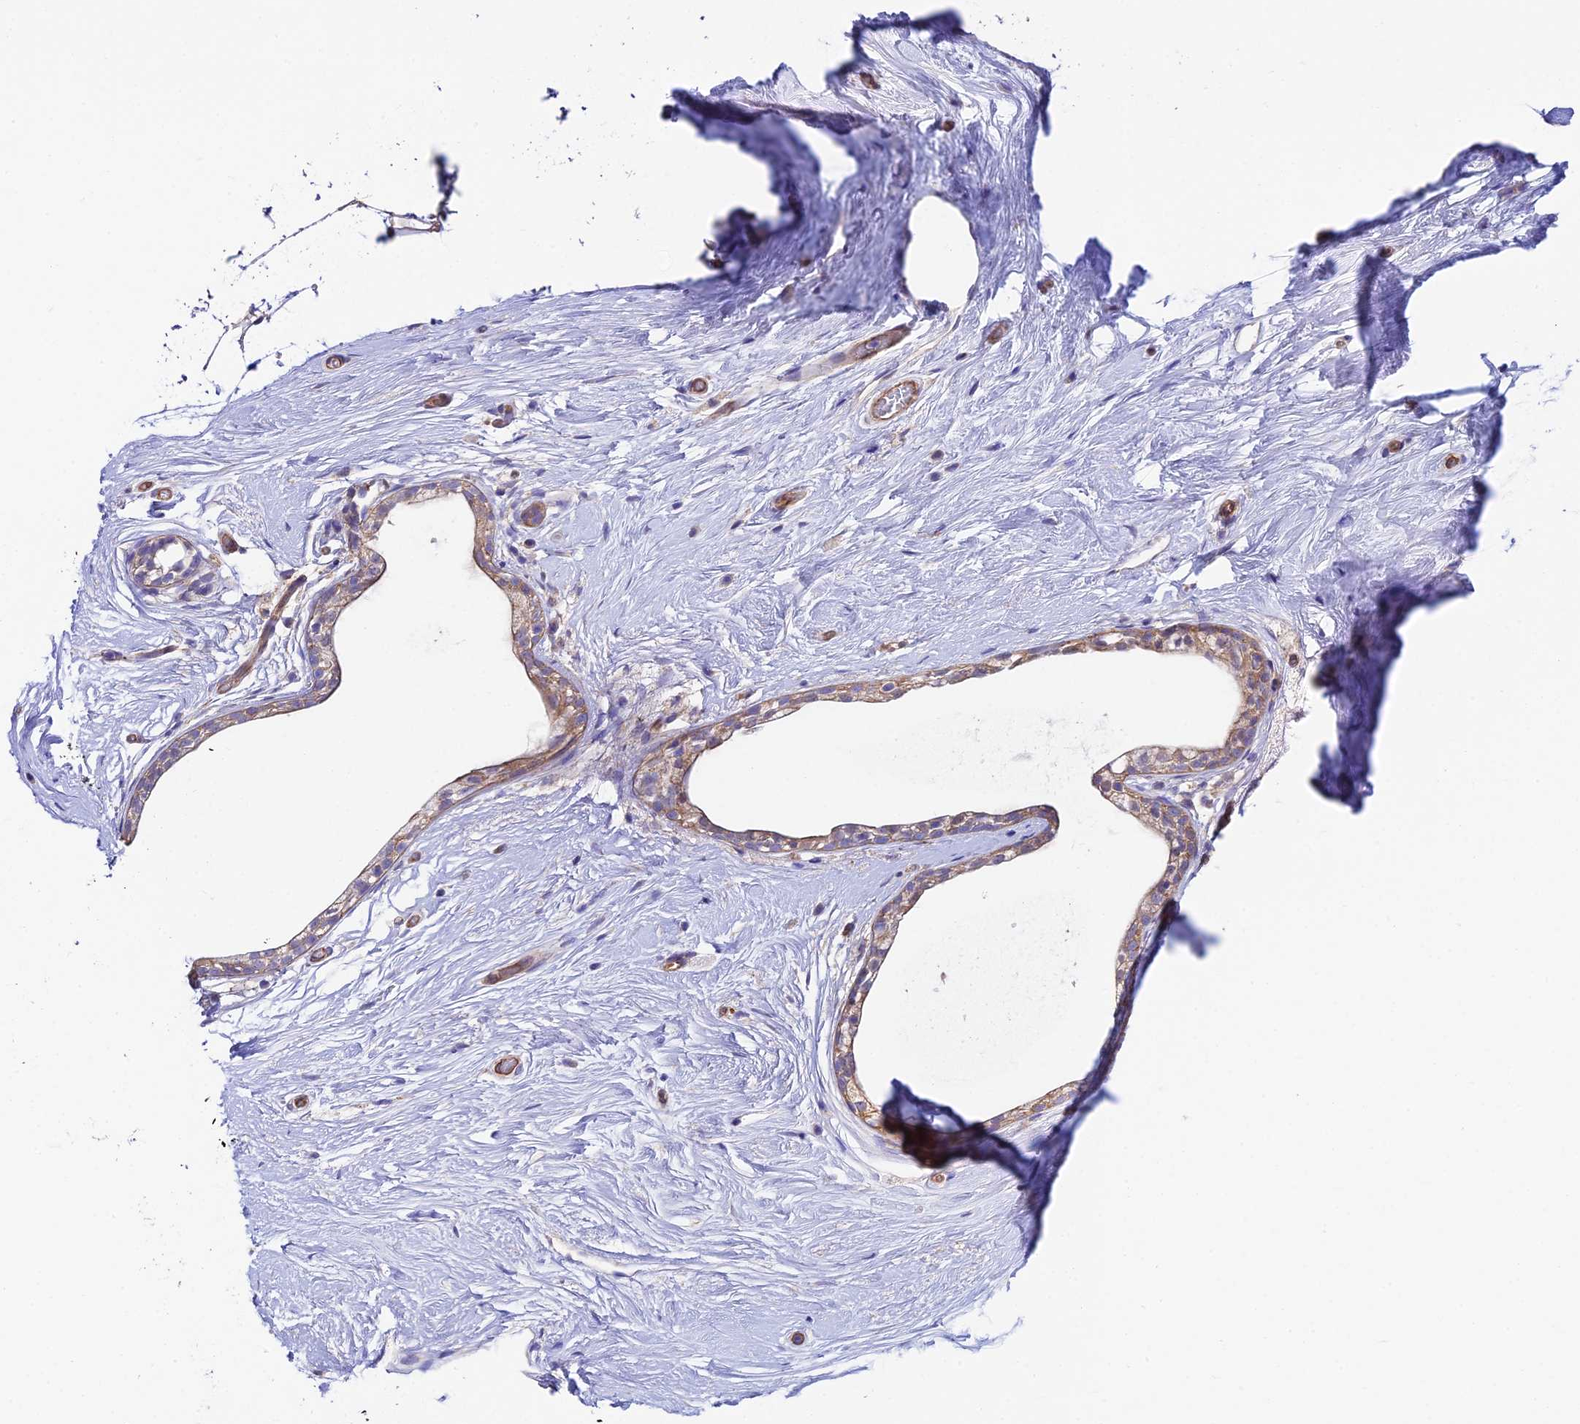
{"staining": {"intensity": "weak", "quantity": ">75%", "location": "cytoplasmic/membranous"}, "tissue": "breast cancer", "cell_type": "Tumor cells", "image_type": "cancer", "snomed": [{"axis": "morphology", "description": "Lobular carcinoma"}, {"axis": "topography", "description": "Breast"}], "caption": "A low amount of weak cytoplasmic/membranous expression is identified in about >75% of tumor cells in lobular carcinoma (breast) tissue.", "gene": "QRFP", "patient": {"sex": "female", "age": 58}}